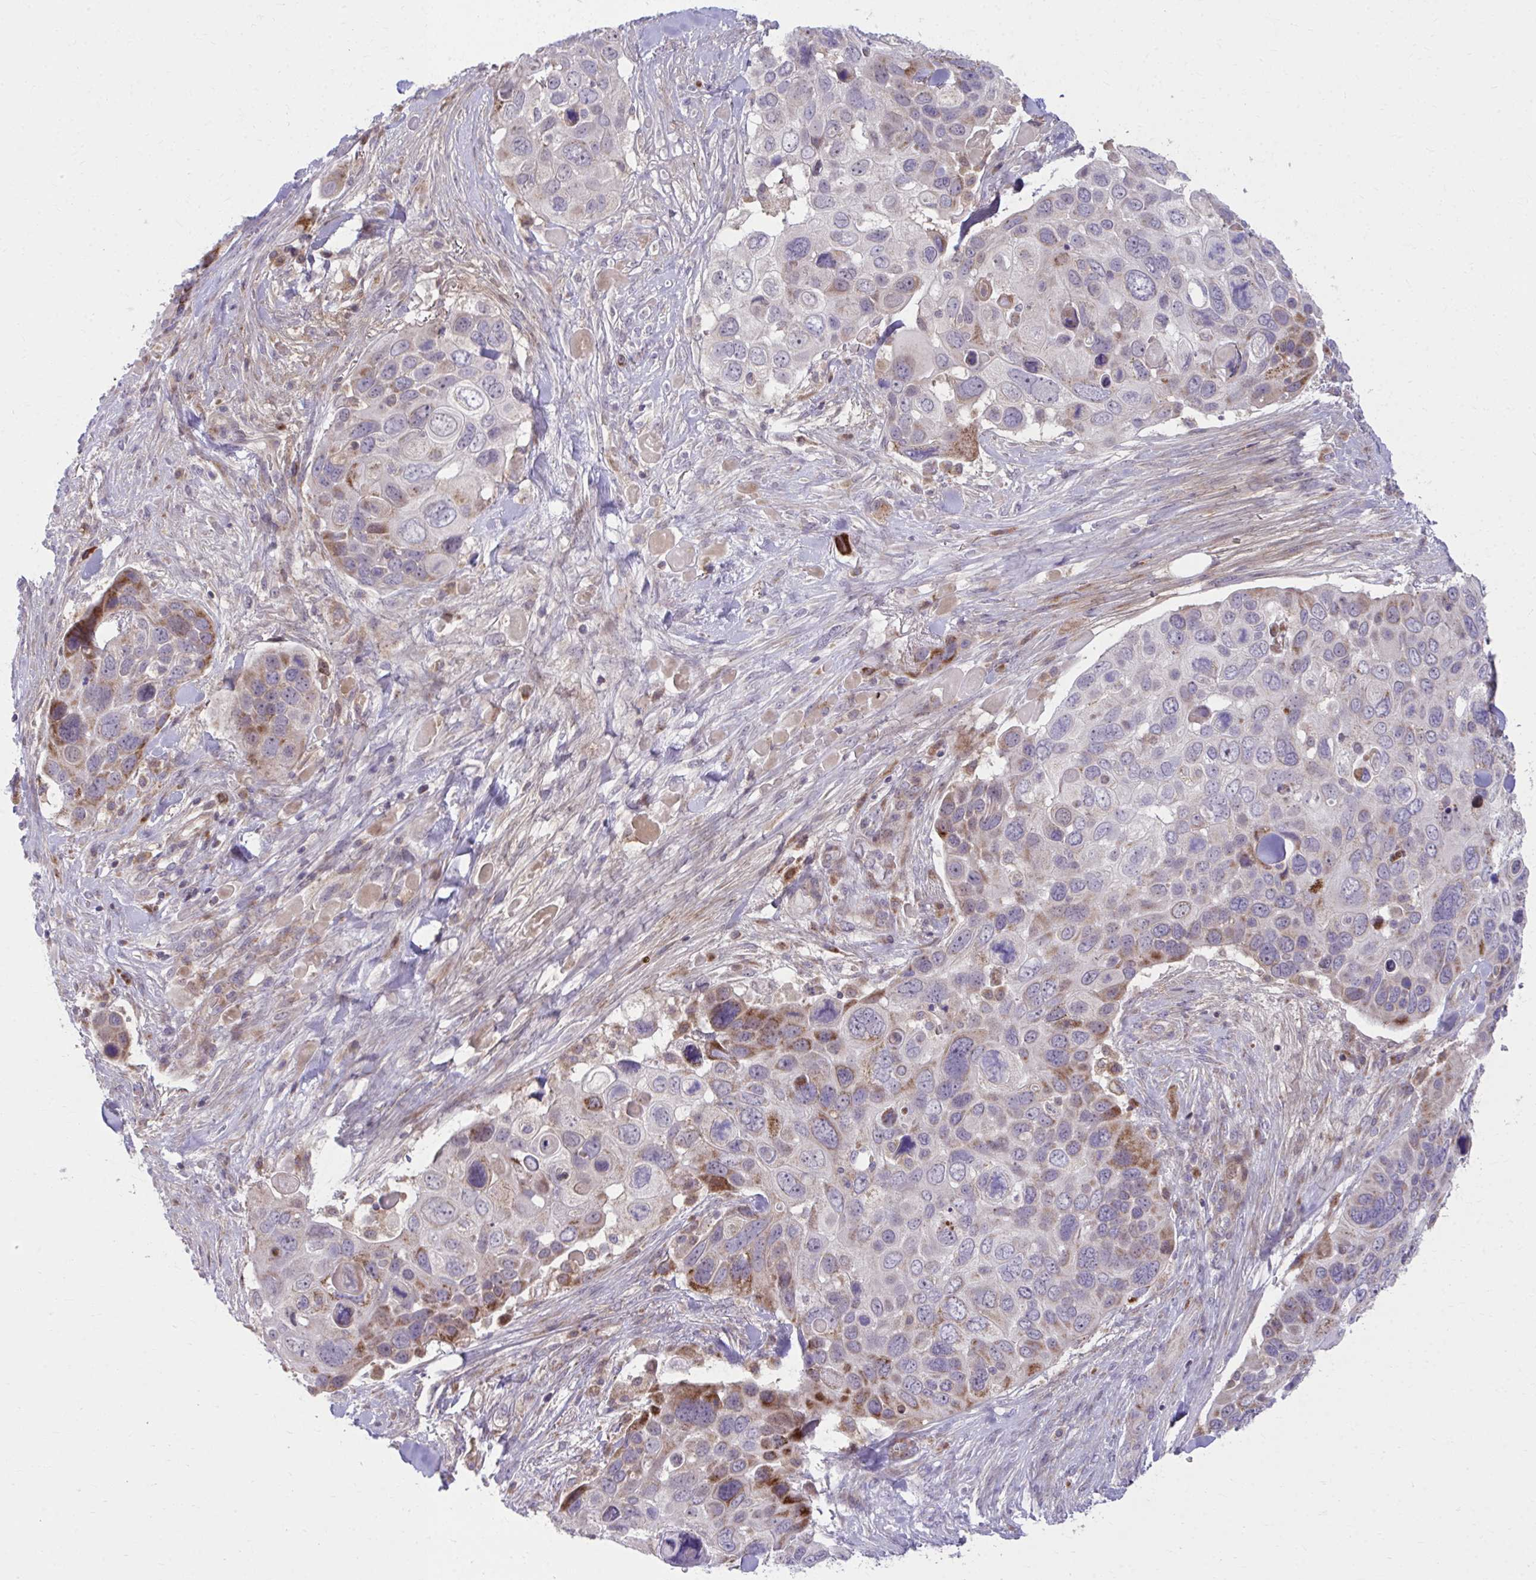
{"staining": {"intensity": "moderate", "quantity": "<25%", "location": "cytoplasmic/membranous"}, "tissue": "skin cancer", "cell_type": "Tumor cells", "image_type": "cancer", "snomed": [{"axis": "morphology", "description": "Basal cell carcinoma"}, {"axis": "topography", "description": "Skin"}], "caption": "Moderate cytoplasmic/membranous protein staining is appreciated in about <25% of tumor cells in skin basal cell carcinoma. The protein is stained brown, and the nuclei are stained in blue (DAB (3,3'-diaminobenzidine) IHC with brightfield microscopy, high magnification).", "gene": "C16orf54", "patient": {"sex": "female", "age": 74}}